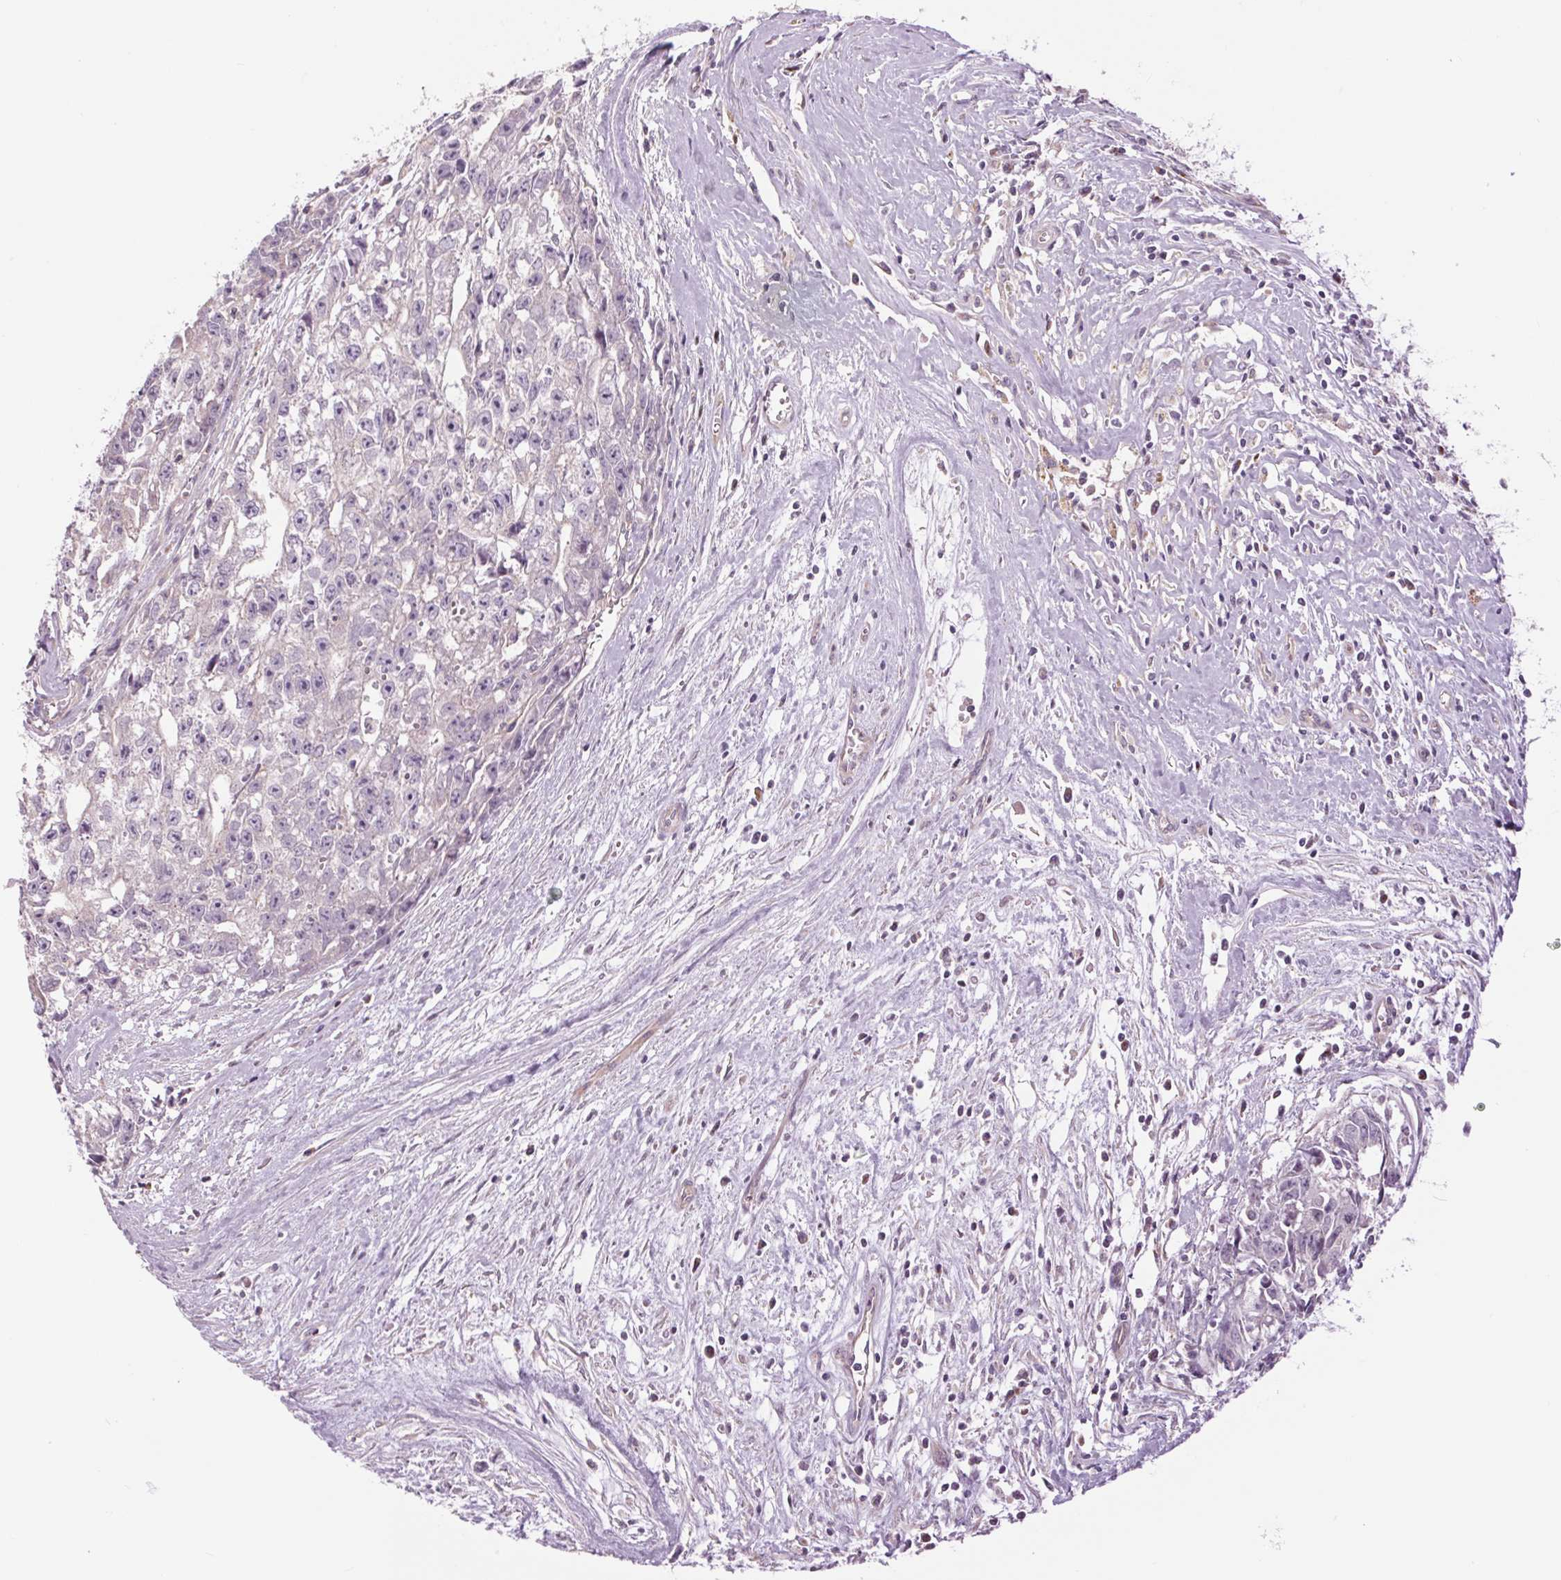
{"staining": {"intensity": "negative", "quantity": "none", "location": "none"}, "tissue": "testis cancer", "cell_type": "Tumor cells", "image_type": "cancer", "snomed": [{"axis": "morphology", "description": "Carcinoma, Embryonal, NOS"}, {"axis": "morphology", "description": "Teratoma, malignant, NOS"}, {"axis": "topography", "description": "Testis"}], "caption": "Immunohistochemical staining of human testis malignant teratoma shows no significant expression in tumor cells.", "gene": "CTNNA3", "patient": {"sex": "male", "age": 24}}